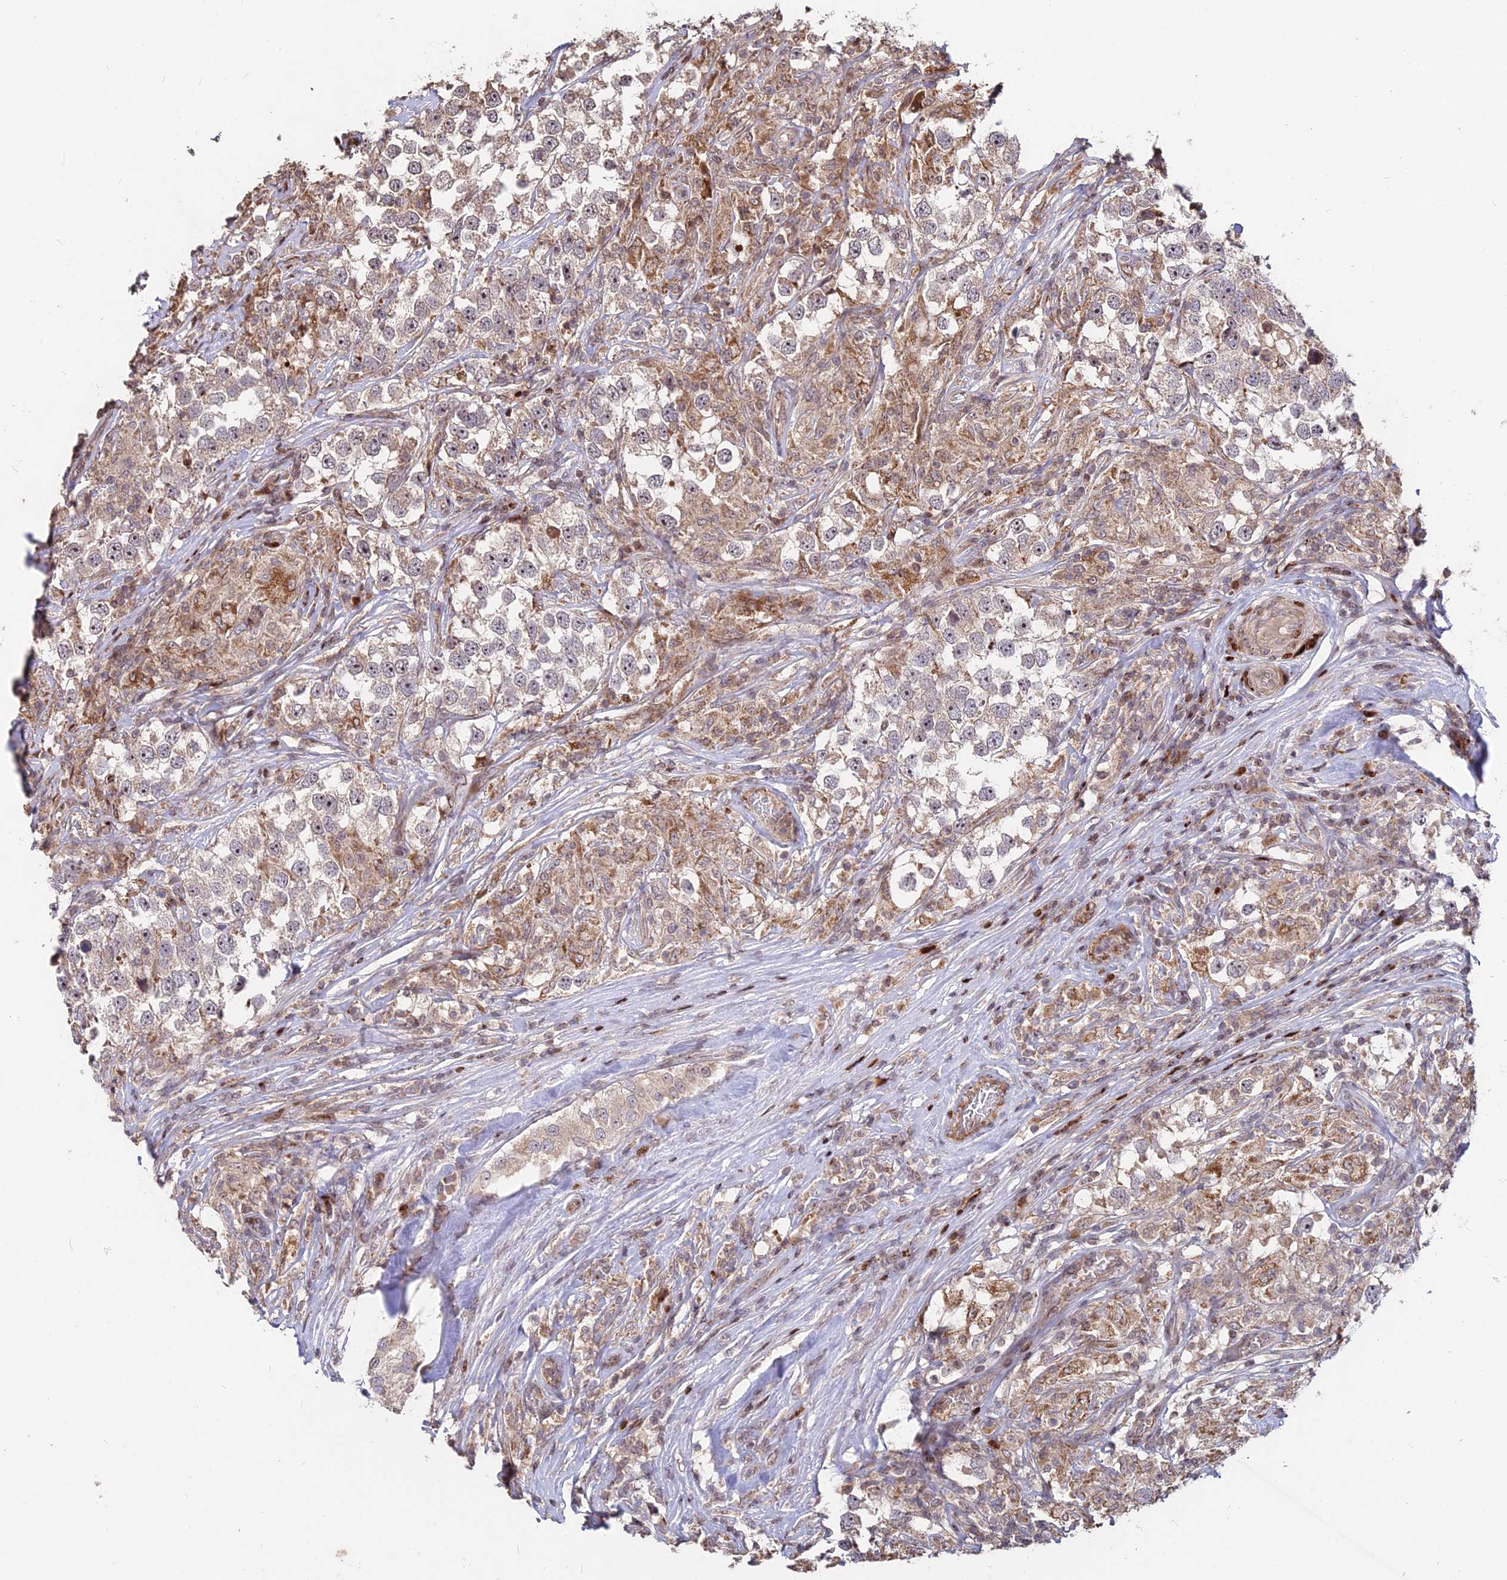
{"staining": {"intensity": "weak", "quantity": "25%-75%", "location": "cytoplasmic/membranous,nuclear"}, "tissue": "testis cancer", "cell_type": "Tumor cells", "image_type": "cancer", "snomed": [{"axis": "morphology", "description": "Seminoma, NOS"}, {"axis": "topography", "description": "Testis"}], "caption": "Immunohistochemistry (DAB) staining of human testis cancer exhibits weak cytoplasmic/membranous and nuclear protein positivity in approximately 25%-75% of tumor cells.", "gene": "RBMS2", "patient": {"sex": "male", "age": 46}}